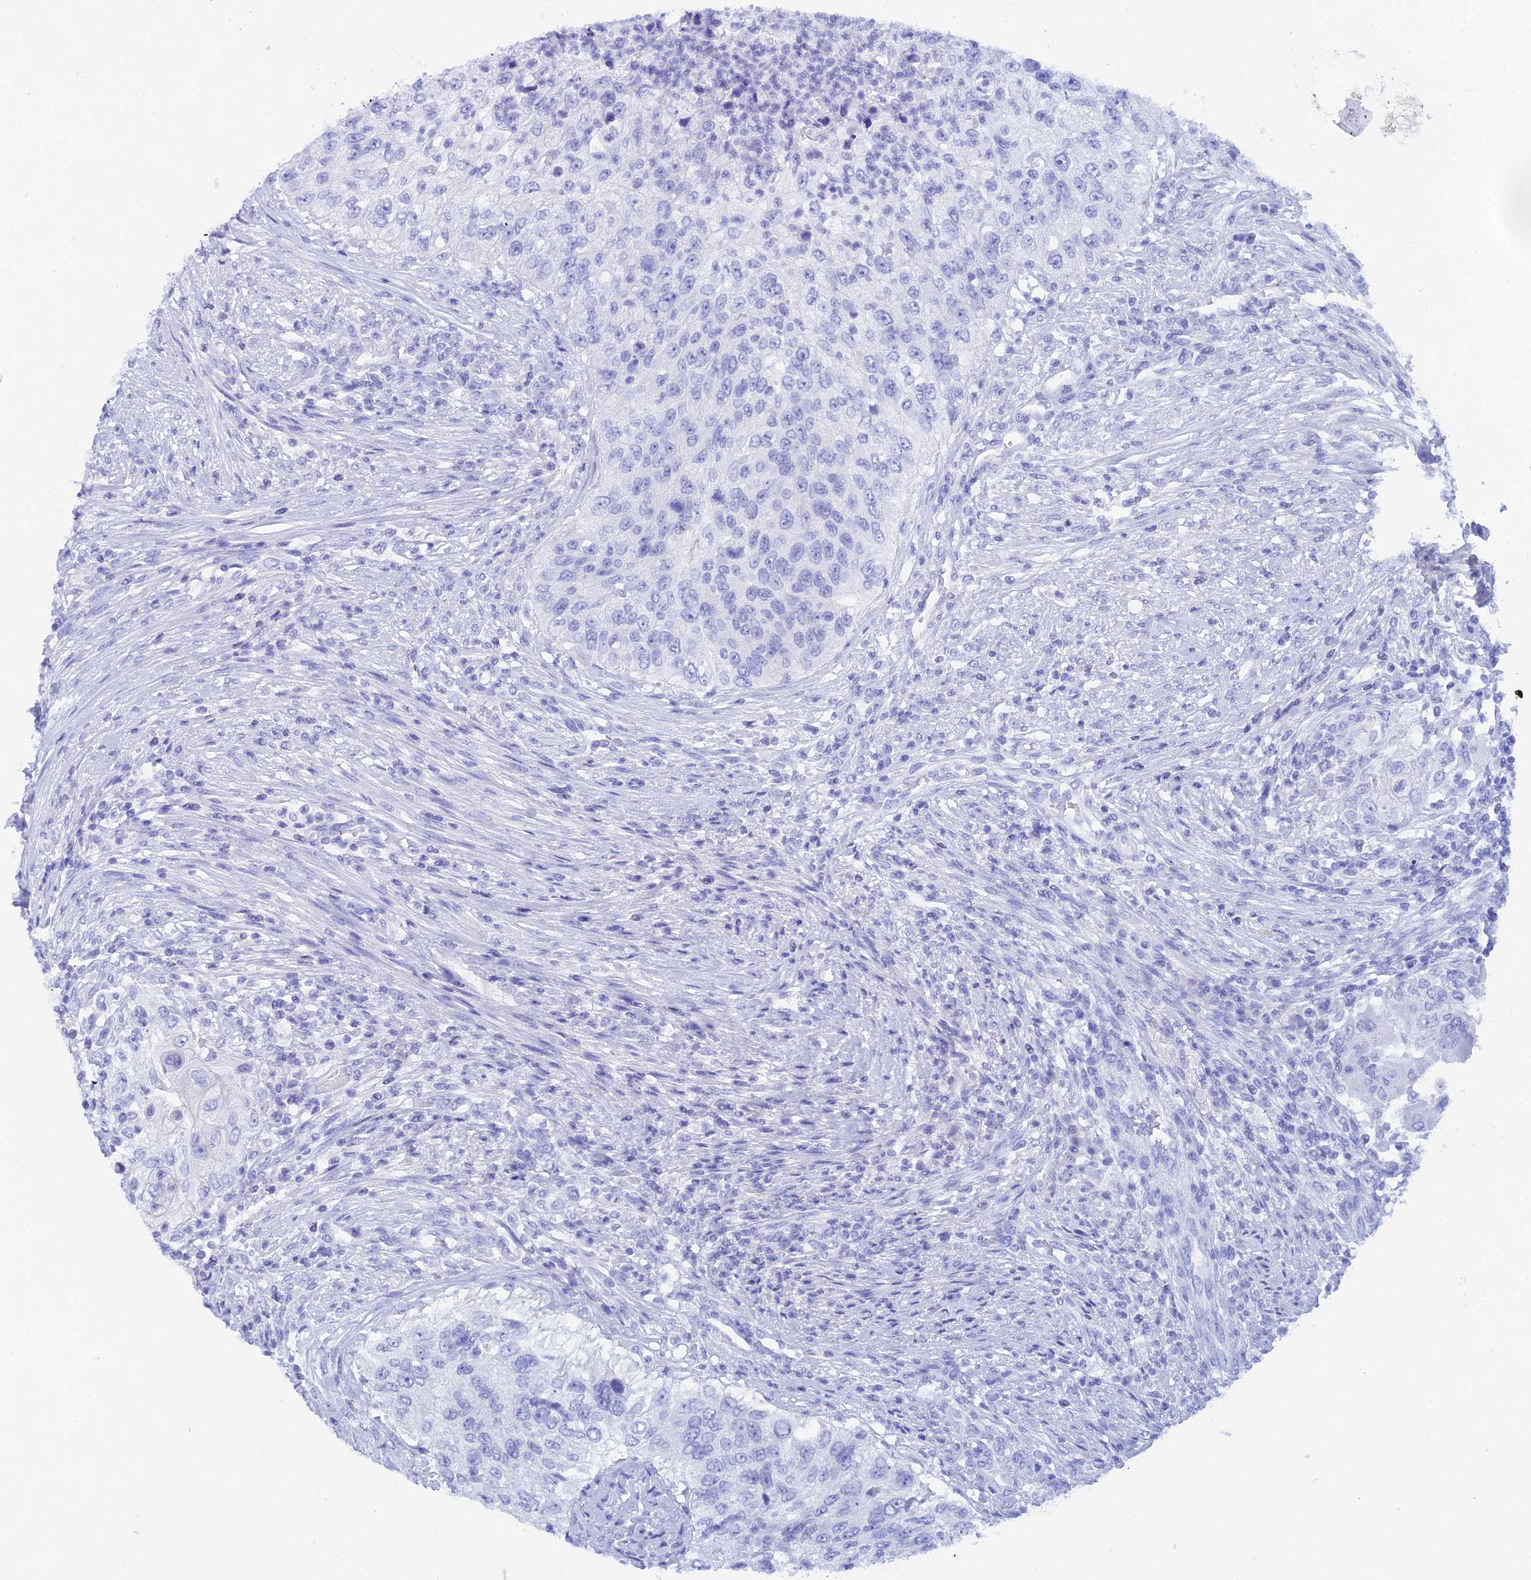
{"staining": {"intensity": "negative", "quantity": "none", "location": "none"}, "tissue": "urothelial cancer", "cell_type": "Tumor cells", "image_type": "cancer", "snomed": [{"axis": "morphology", "description": "Urothelial carcinoma, High grade"}, {"axis": "topography", "description": "Urinary bladder"}], "caption": "Urothelial cancer was stained to show a protein in brown. There is no significant staining in tumor cells.", "gene": "REG1A", "patient": {"sex": "female", "age": 60}}